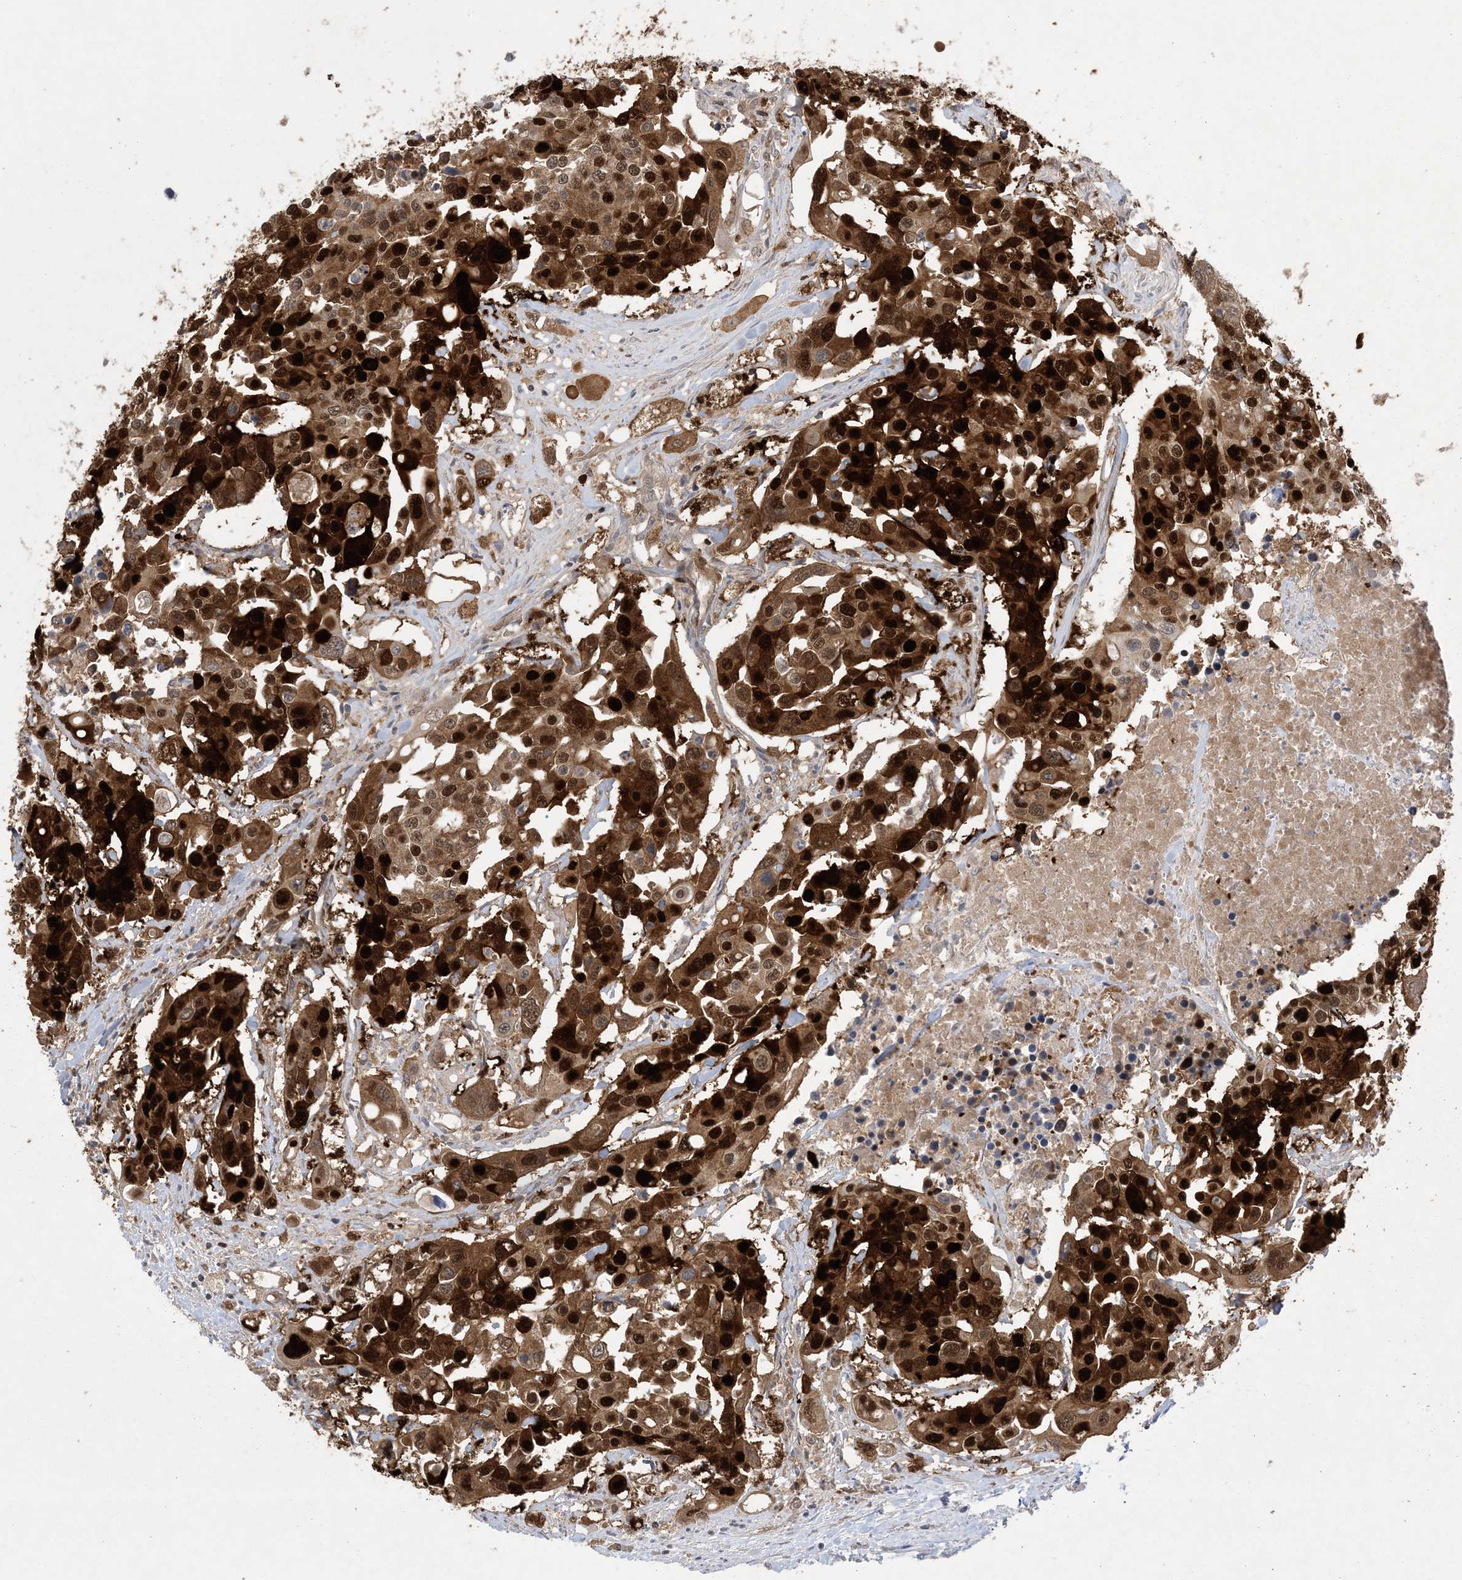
{"staining": {"intensity": "strong", "quantity": ">75%", "location": "cytoplasmic/membranous,nuclear"}, "tissue": "colorectal cancer", "cell_type": "Tumor cells", "image_type": "cancer", "snomed": [{"axis": "morphology", "description": "Adenocarcinoma, NOS"}, {"axis": "topography", "description": "Colon"}], "caption": "Strong cytoplasmic/membranous and nuclear staining is identified in approximately >75% of tumor cells in colorectal cancer.", "gene": "HMGCS1", "patient": {"sex": "male", "age": 77}}